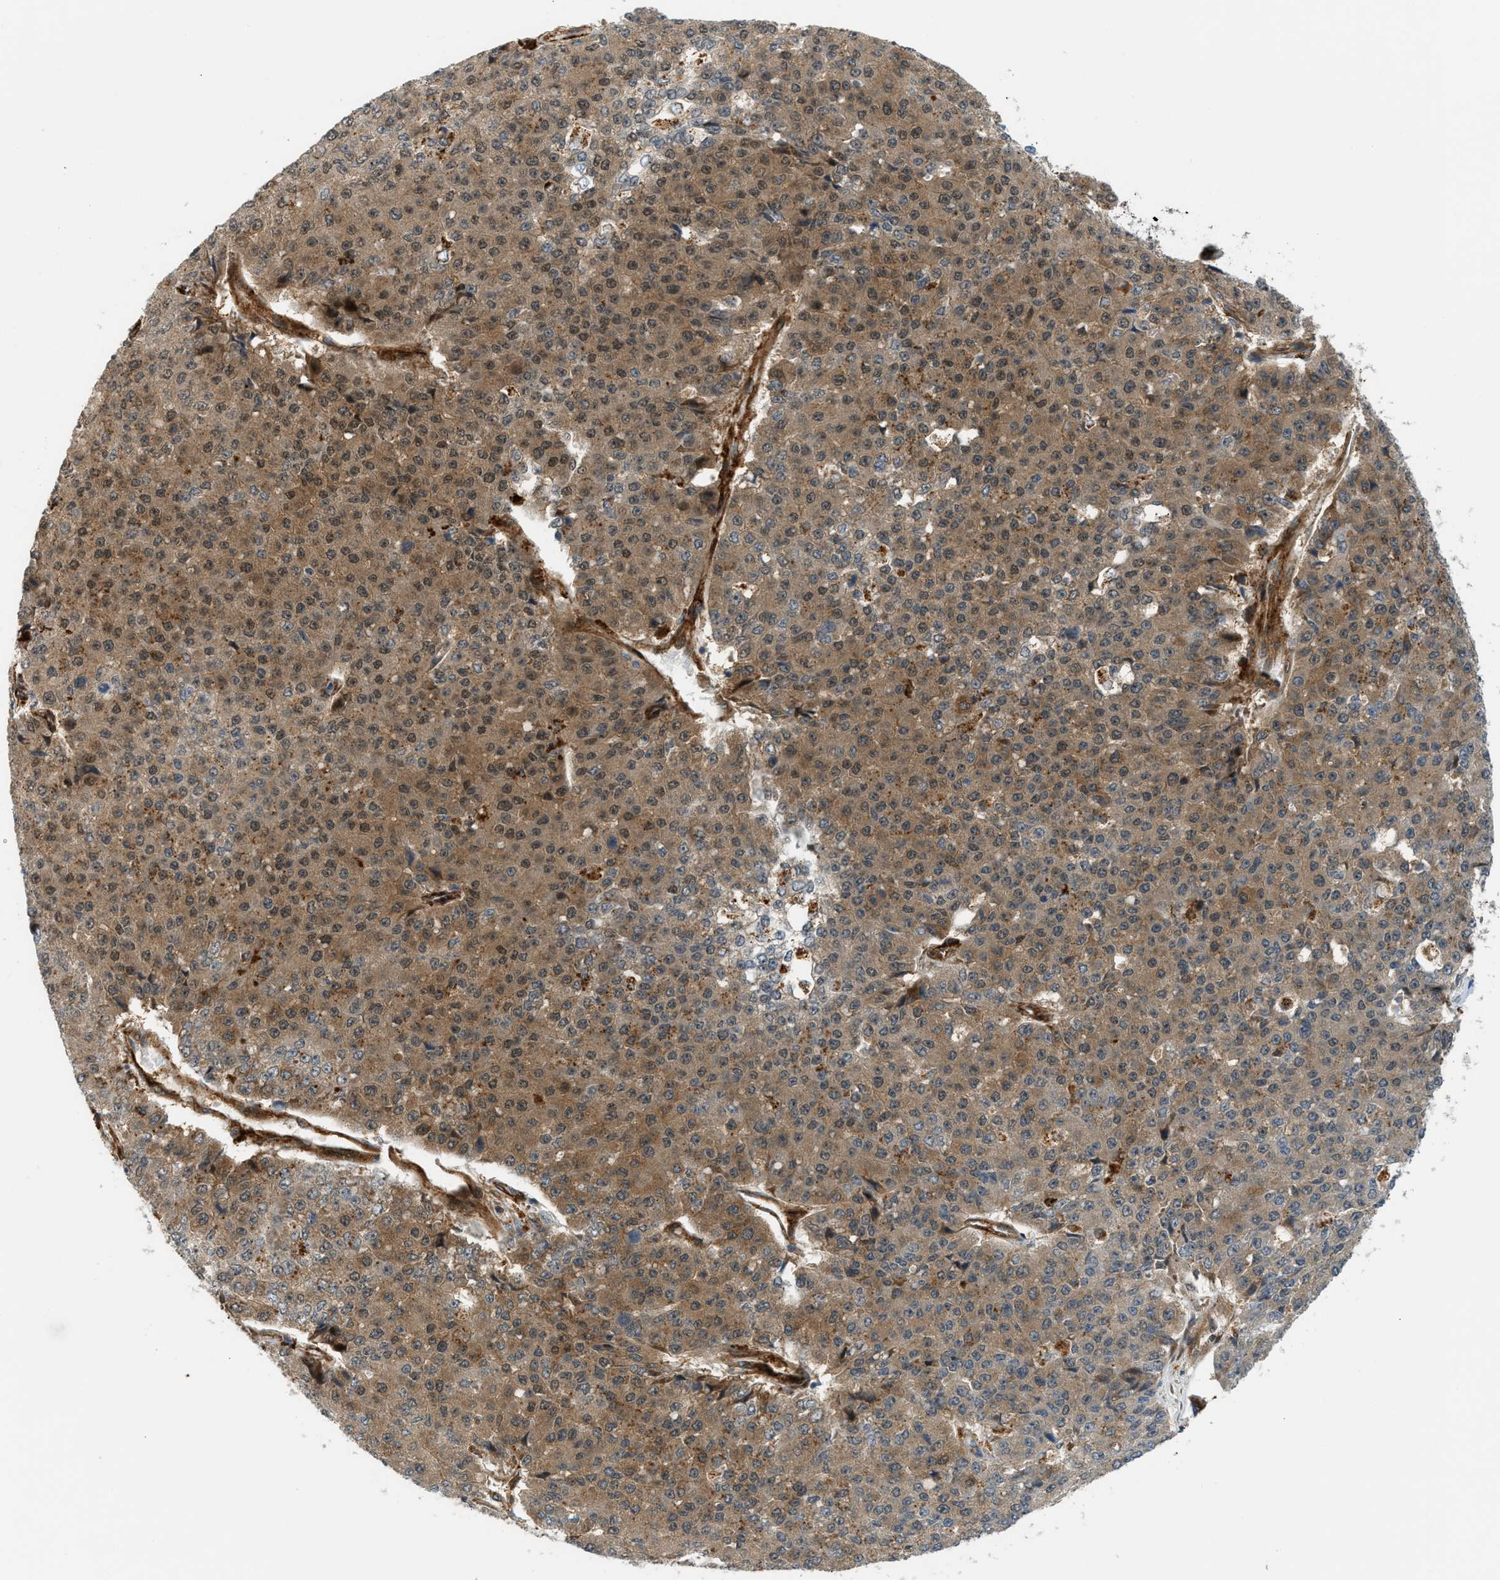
{"staining": {"intensity": "moderate", "quantity": ">75%", "location": "cytoplasmic/membranous,nuclear"}, "tissue": "pancreatic cancer", "cell_type": "Tumor cells", "image_type": "cancer", "snomed": [{"axis": "morphology", "description": "Adenocarcinoma, NOS"}, {"axis": "topography", "description": "Pancreas"}], "caption": "Immunohistochemistry of human pancreatic cancer (adenocarcinoma) shows medium levels of moderate cytoplasmic/membranous and nuclear positivity in approximately >75% of tumor cells.", "gene": "EDNRA", "patient": {"sex": "male", "age": 50}}